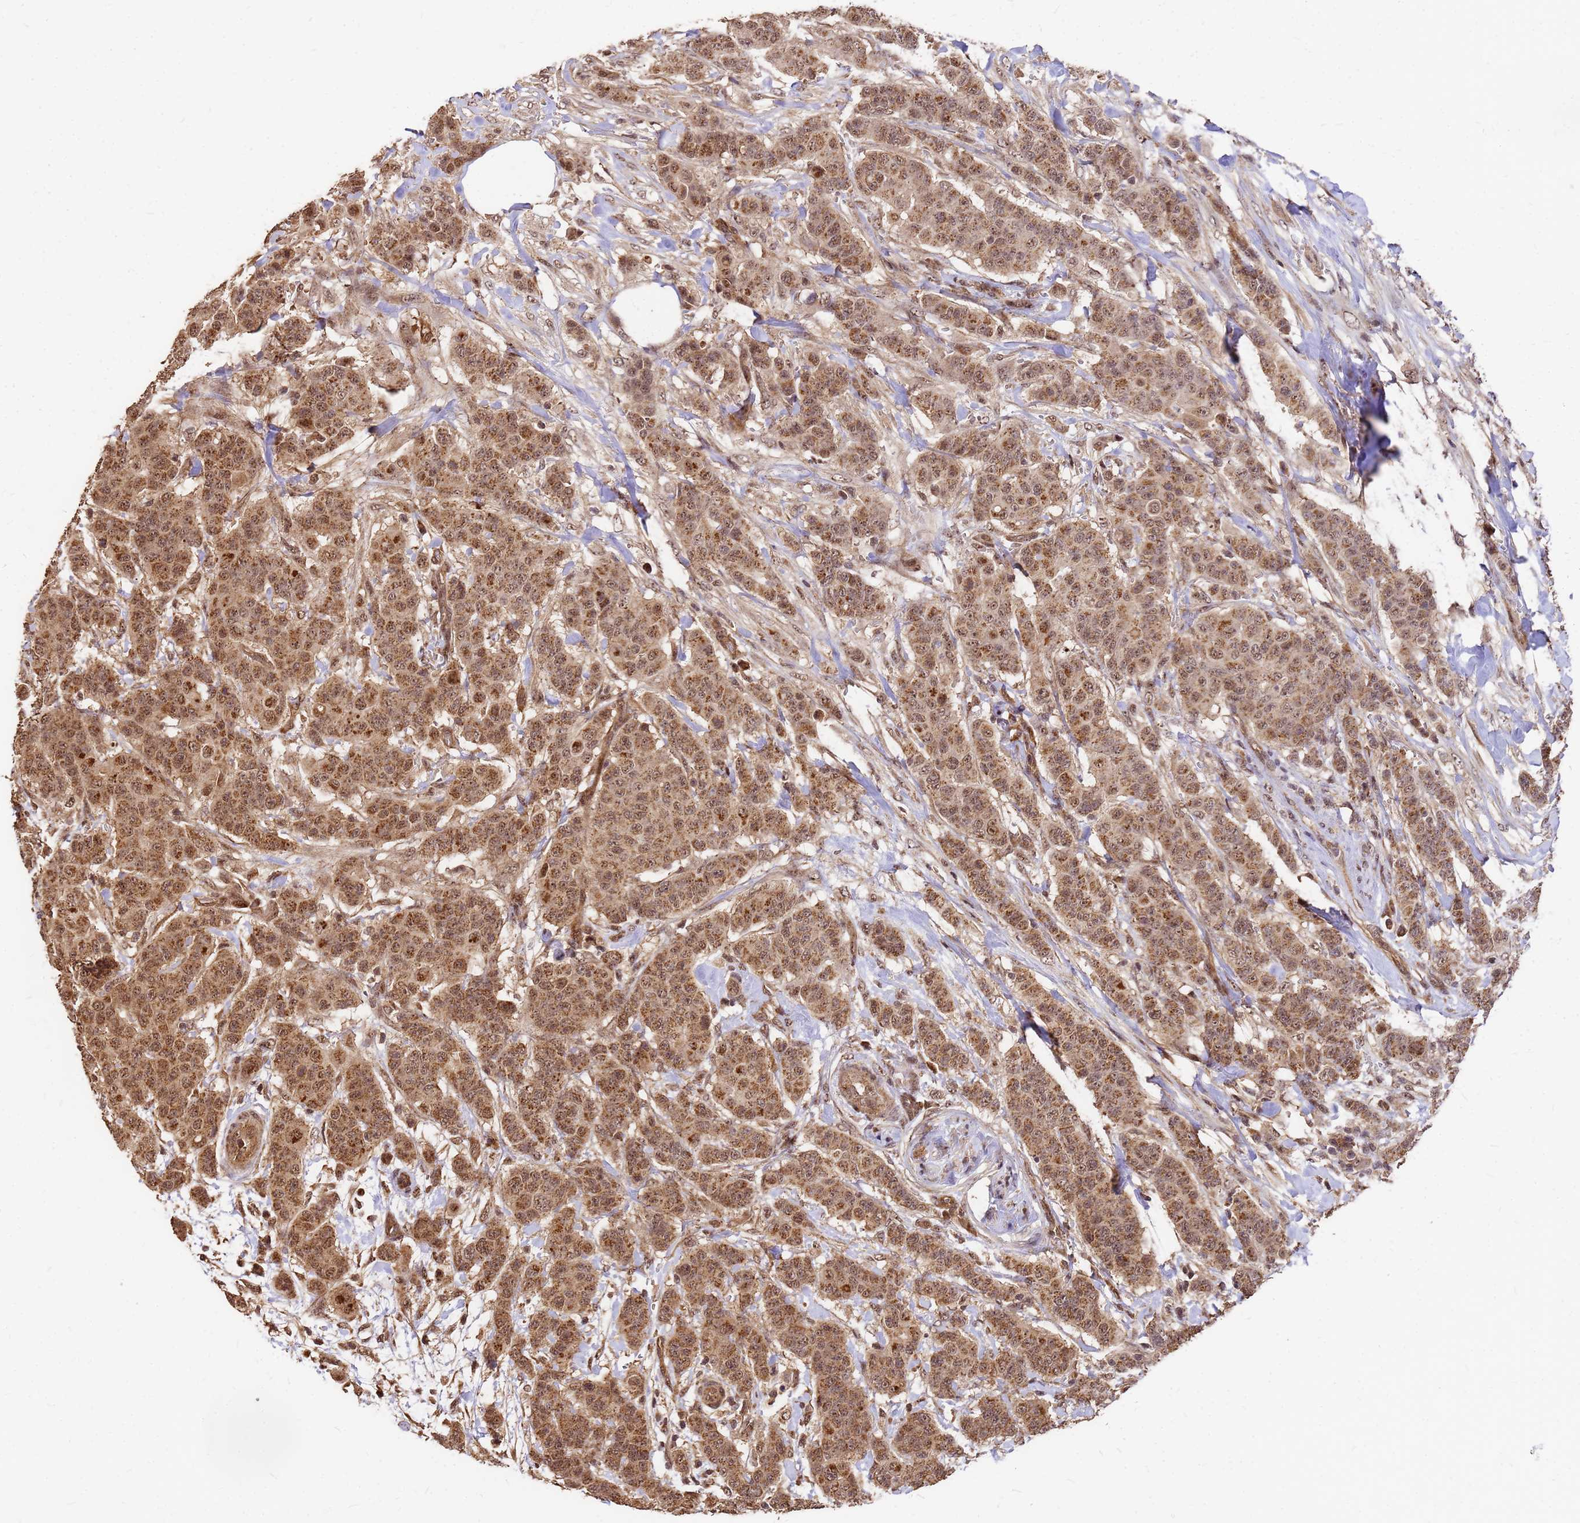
{"staining": {"intensity": "moderate", "quantity": ">75%", "location": "cytoplasmic/membranous,nuclear"}, "tissue": "breast cancer", "cell_type": "Tumor cells", "image_type": "cancer", "snomed": [{"axis": "morphology", "description": "Duct carcinoma"}, {"axis": "topography", "description": "Breast"}], "caption": "Moderate cytoplasmic/membranous and nuclear protein staining is appreciated in approximately >75% of tumor cells in breast cancer.", "gene": "GPATCH8", "patient": {"sex": "female", "age": 40}}